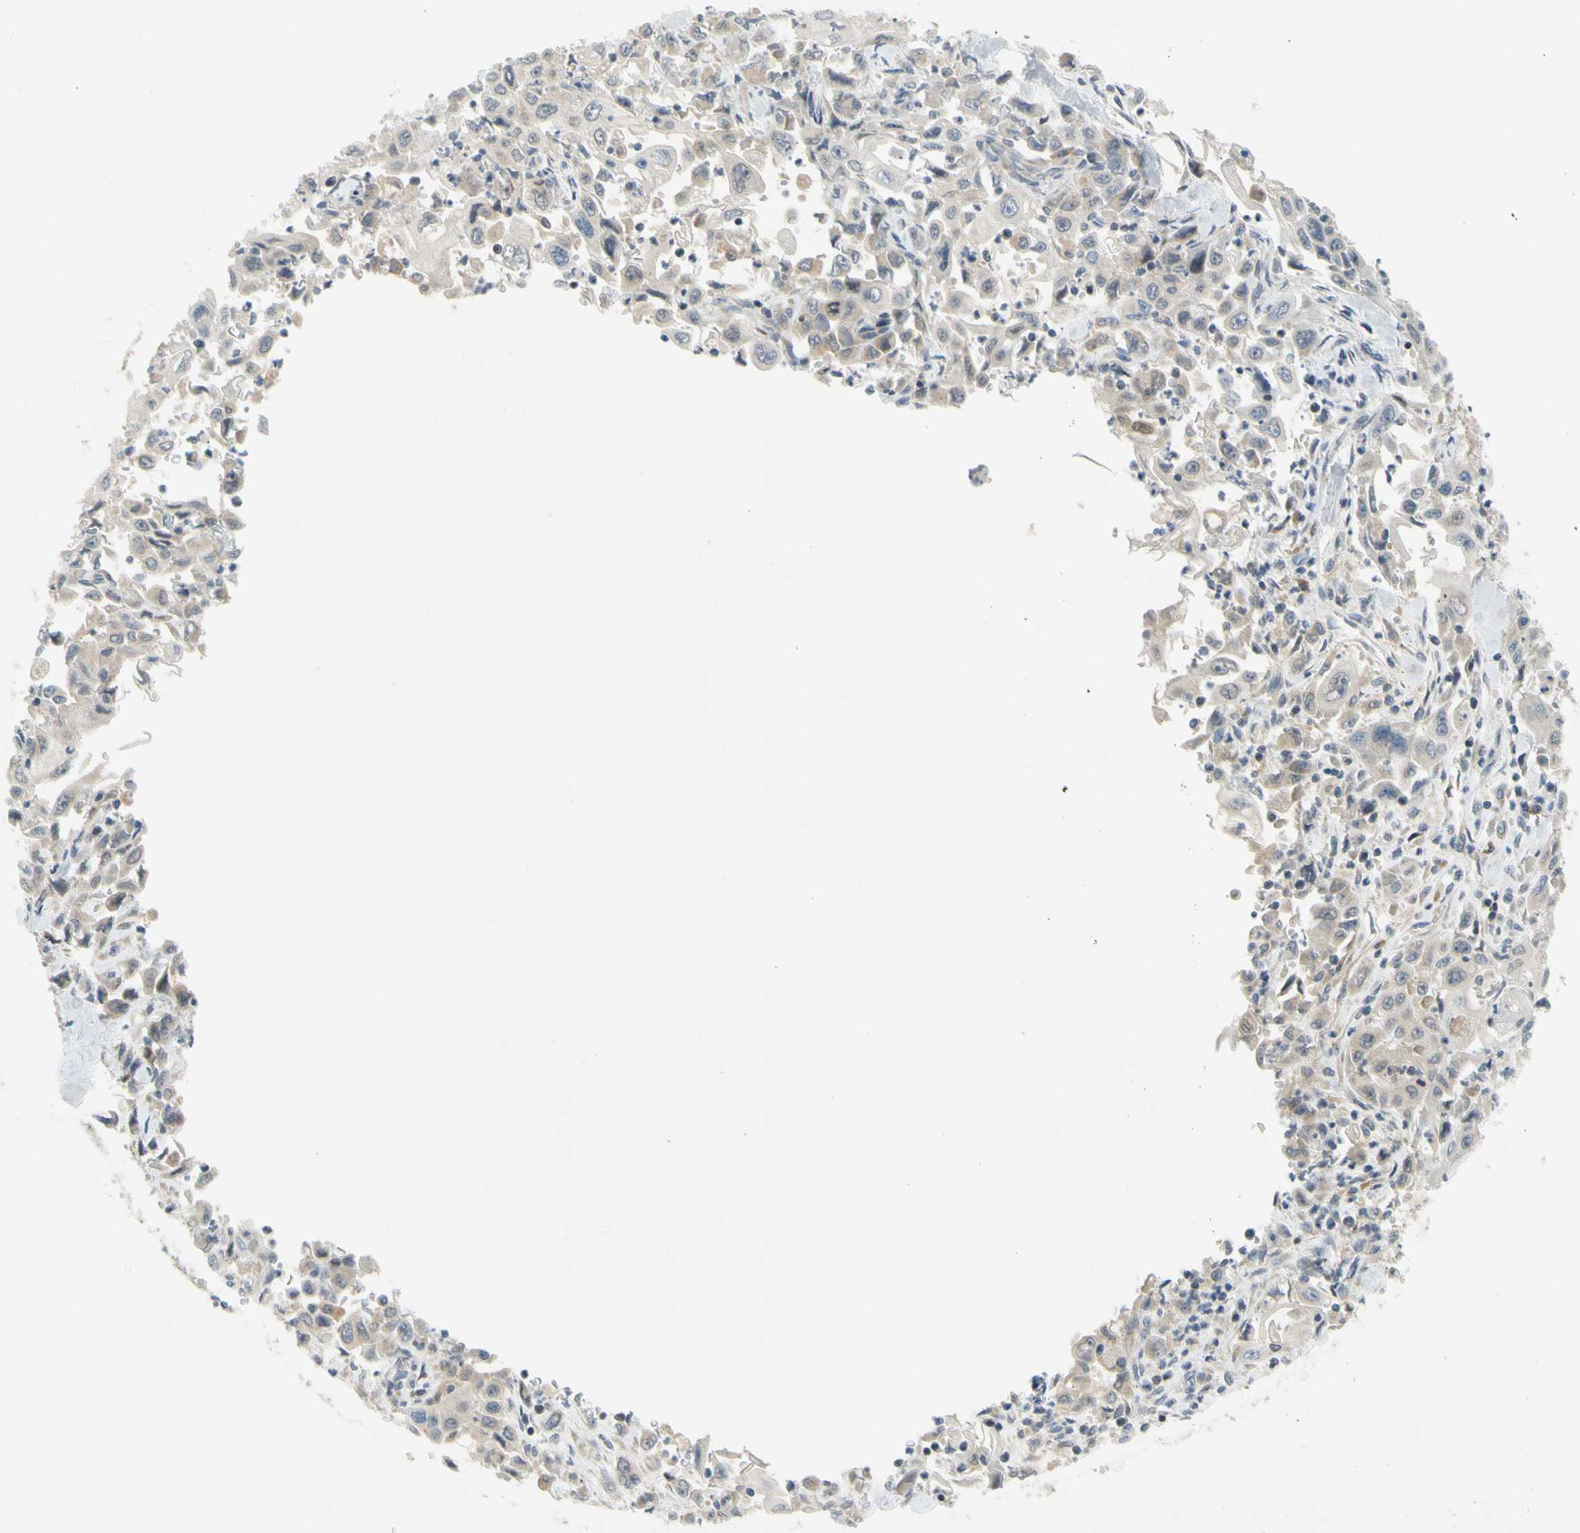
{"staining": {"intensity": "weak", "quantity": ">75%", "location": "cytoplasmic/membranous"}, "tissue": "pancreatic cancer", "cell_type": "Tumor cells", "image_type": "cancer", "snomed": [{"axis": "morphology", "description": "Adenocarcinoma, NOS"}, {"axis": "topography", "description": "Pancreas"}], "caption": "Immunohistochemistry (IHC) (DAB) staining of pancreatic adenocarcinoma reveals weak cytoplasmic/membranous protein positivity in approximately >75% of tumor cells.", "gene": "CCNB2", "patient": {"sex": "male", "age": 70}}